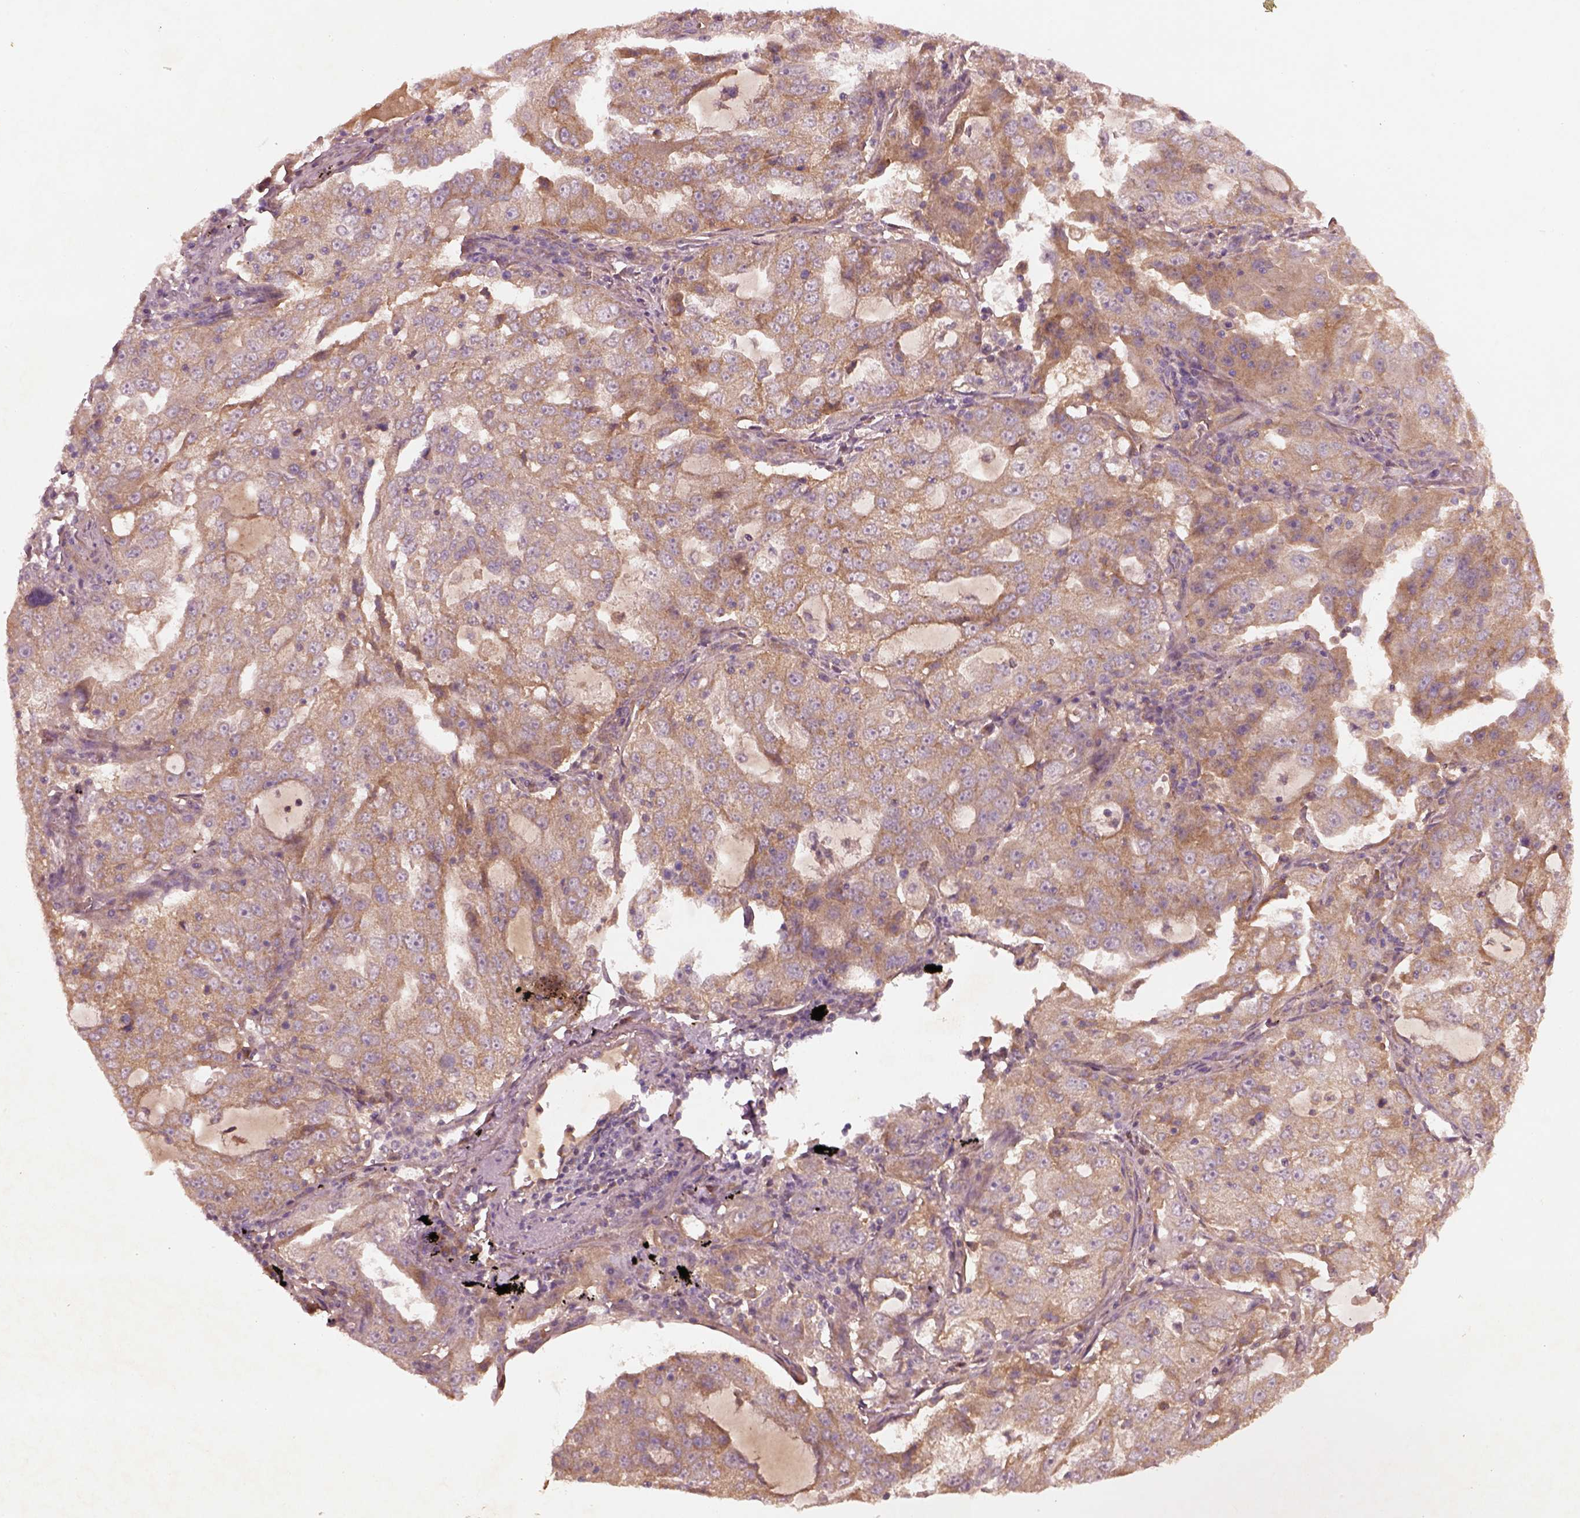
{"staining": {"intensity": "moderate", "quantity": ">75%", "location": "cytoplasmic/membranous"}, "tissue": "lung cancer", "cell_type": "Tumor cells", "image_type": "cancer", "snomed": [{"axis": "morphology", "description": "Adenocarcinoma, NOS"}, {"axis": "topography", "description": "Lung"}], "caption": "Immunohistochemistry (IHC) (DAB (3,3'-diaminobenzidine)) staining of adenocarcinoma (lung) reveals moderate cytoplasmic/membranous protein staining in about >75% of tumor cells.", "gene": "FAM234A", "patient": {"sex": "female", "age": 61}}